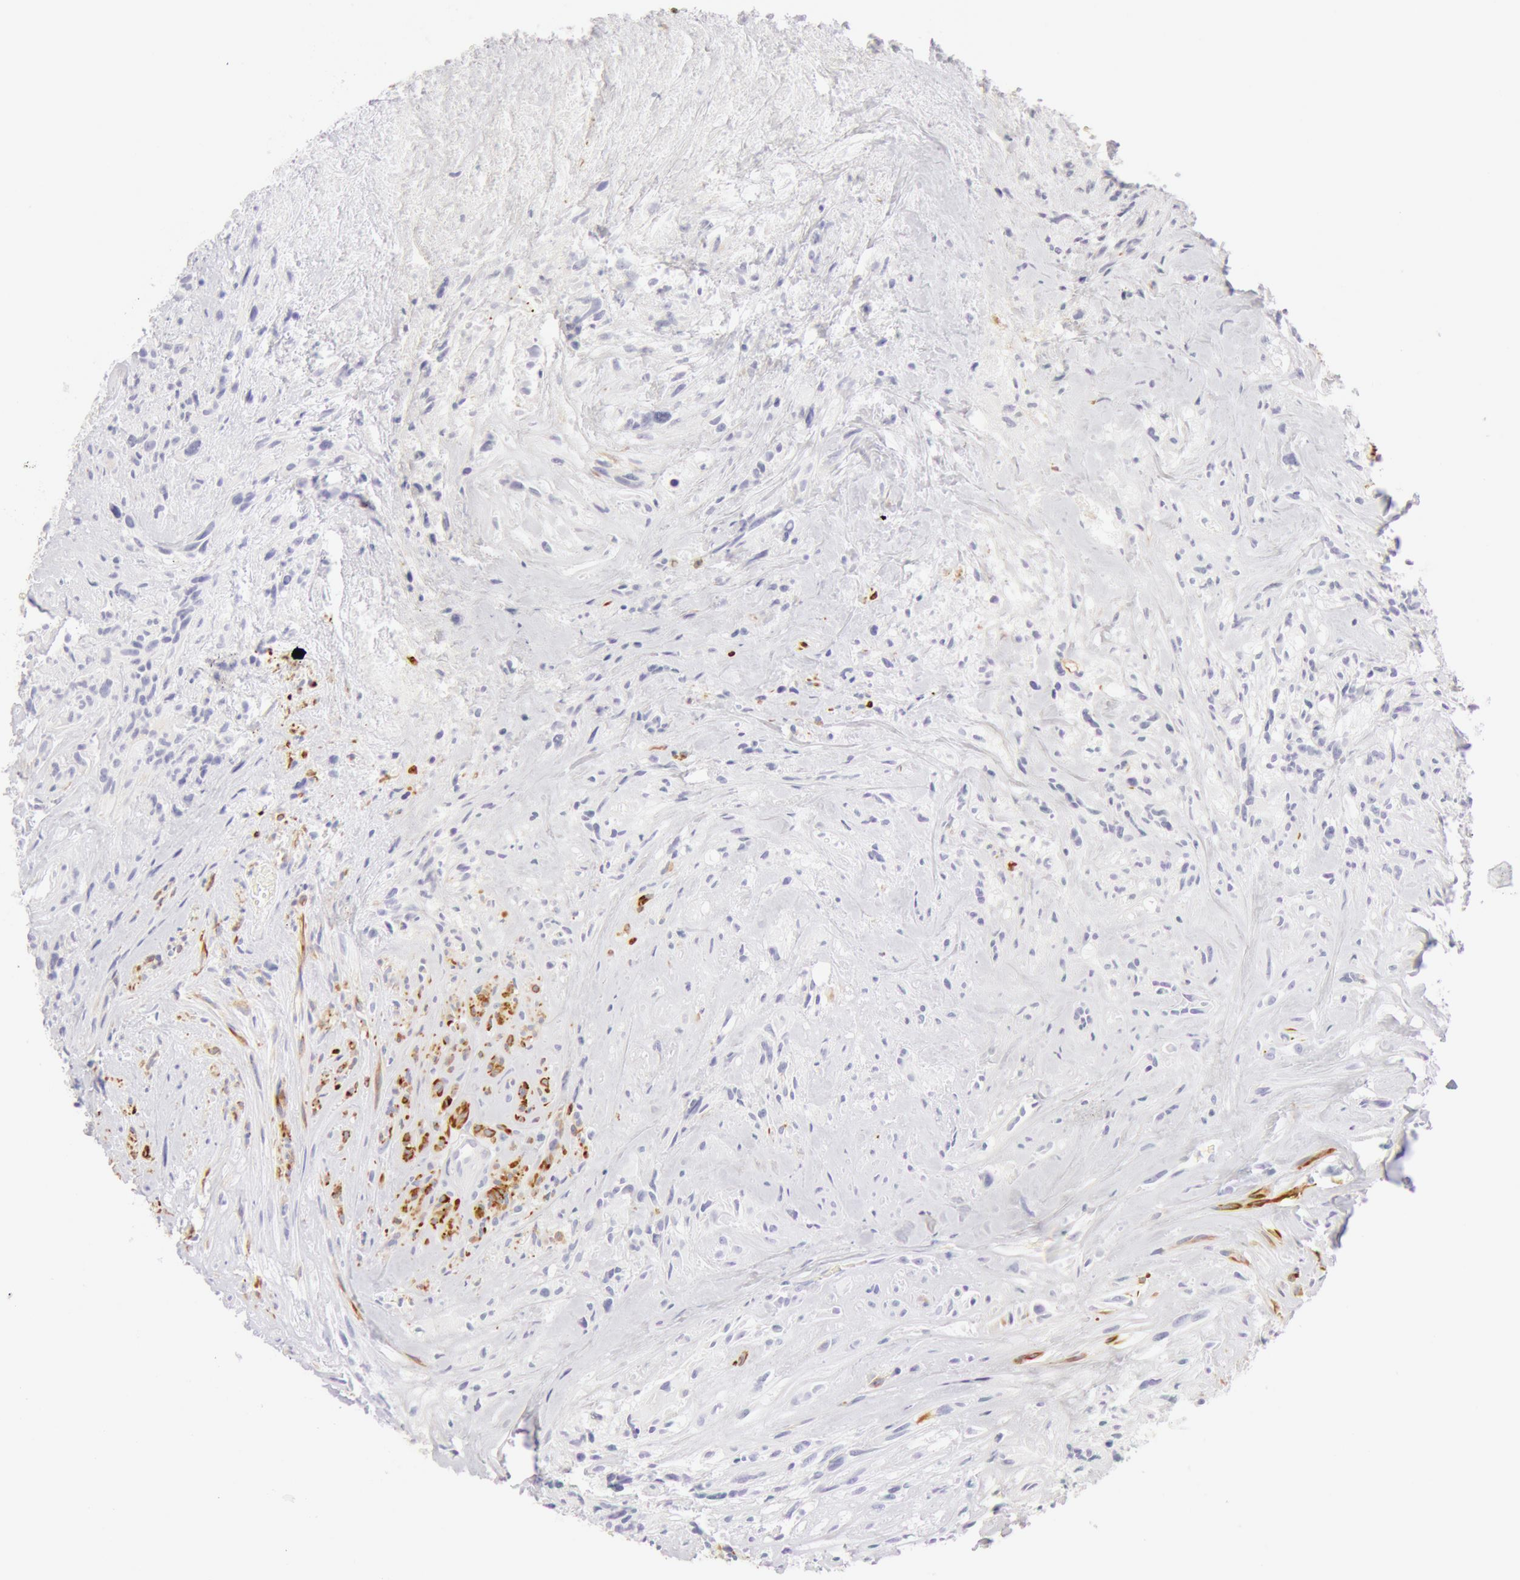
{"staining": {"intensity": "negative", "quantity": "none", "location": "none"}, "tissue": "glioma", "cell_type": "Tumor cells", "image_type": "cancer", "snomed": [{"axis": "morphology", "description": "Glioma, malignant, High grade"}, {"axis": "topography", "description": "Brain"}], "caption": "There is no significant positivity in tumor cells of glioma.", "gene": "KRT8", "patient": {"sex": "male", "age": 48}}